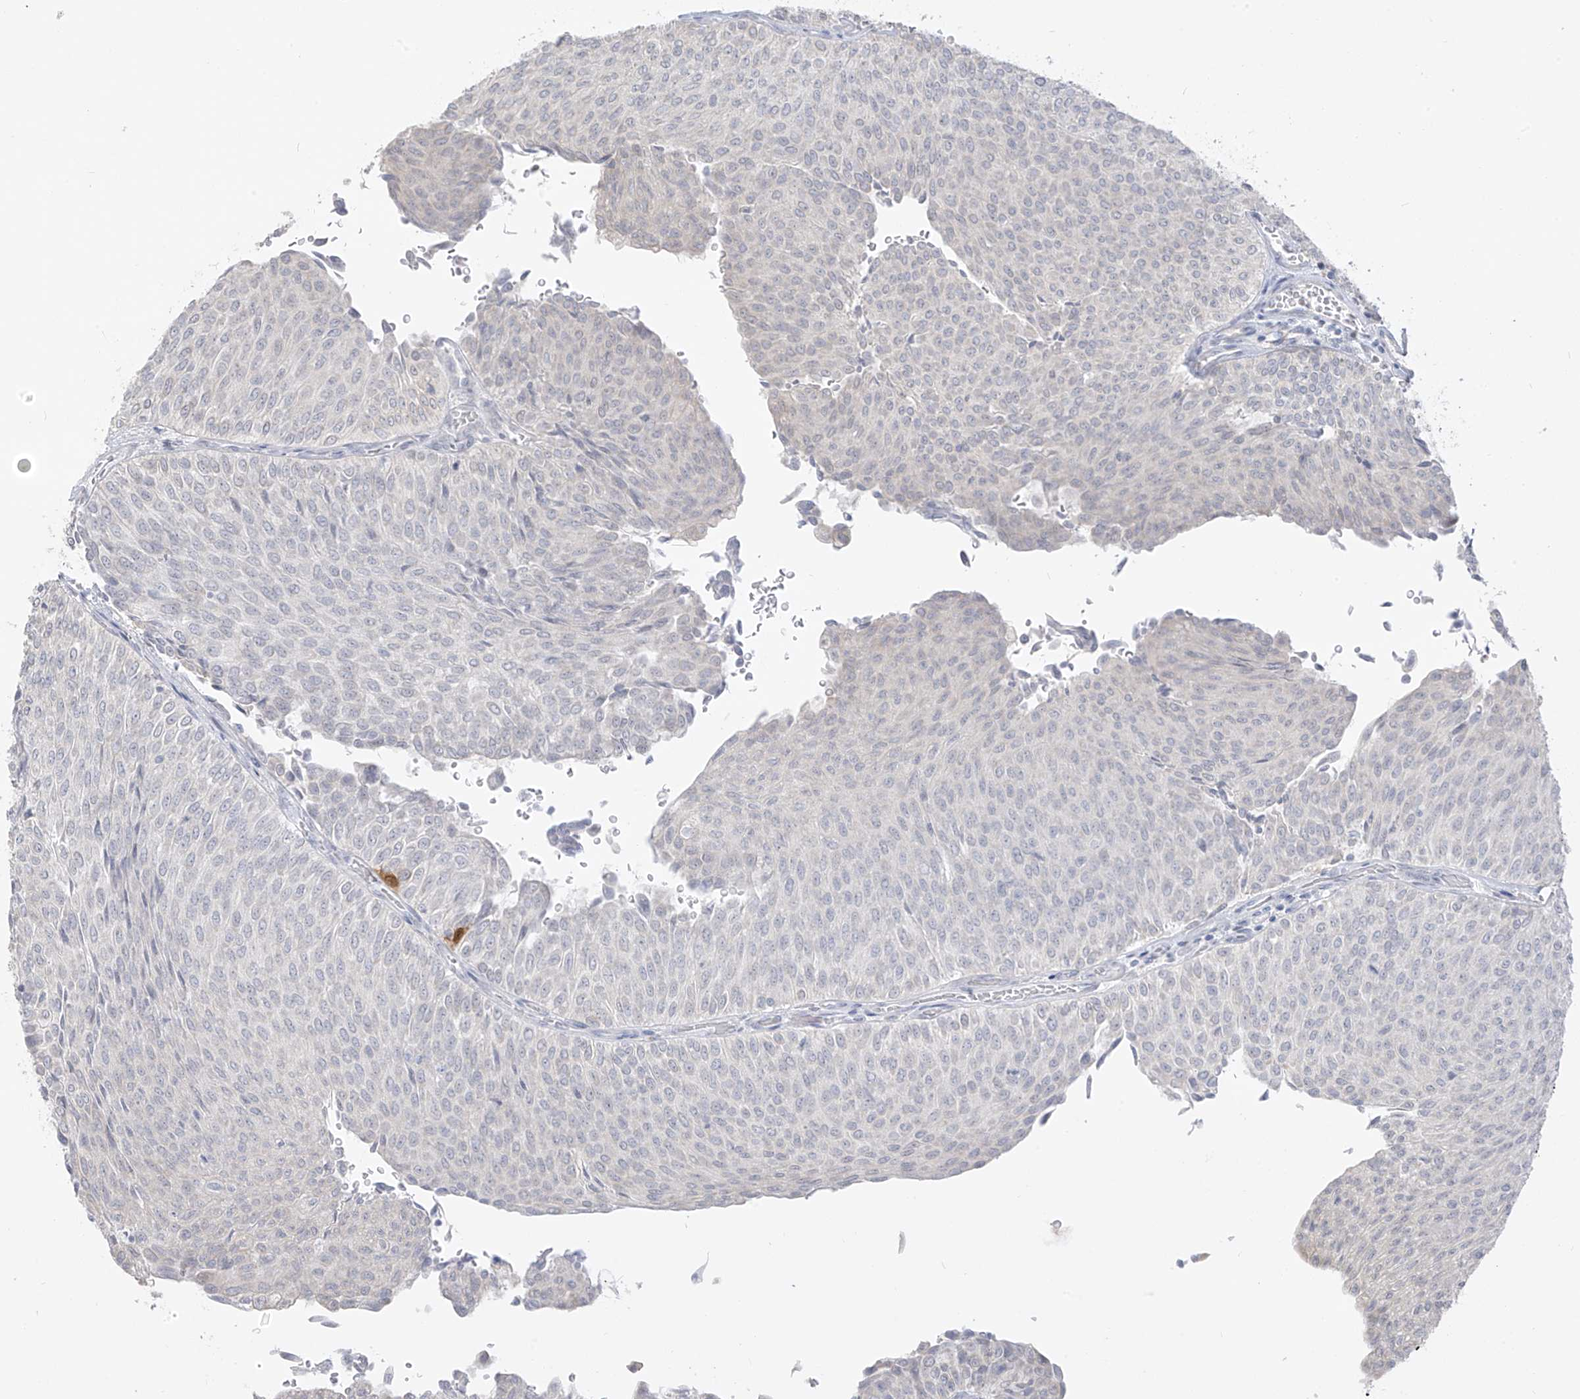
{"staining": {"intensity": "negative", "quantity": "none", "location": "none"}, "tissue": "urothelial cancer", "cell_type": "Tumor cells", "image_type": "cancer", "snomed": [{"axis": "morphology", "description": "Urothelial carcinoma, Low grade"}, {"axis": "topography", "description": "Urinary bladder"}], "caption": "This is a histopathology image of immunohistochemistry staining of urothelial carcinoma (low-grade), which shows no staining in tumor cells.", "gene": "DCDC2", "patient": {"sex": "male", "age": 78}}